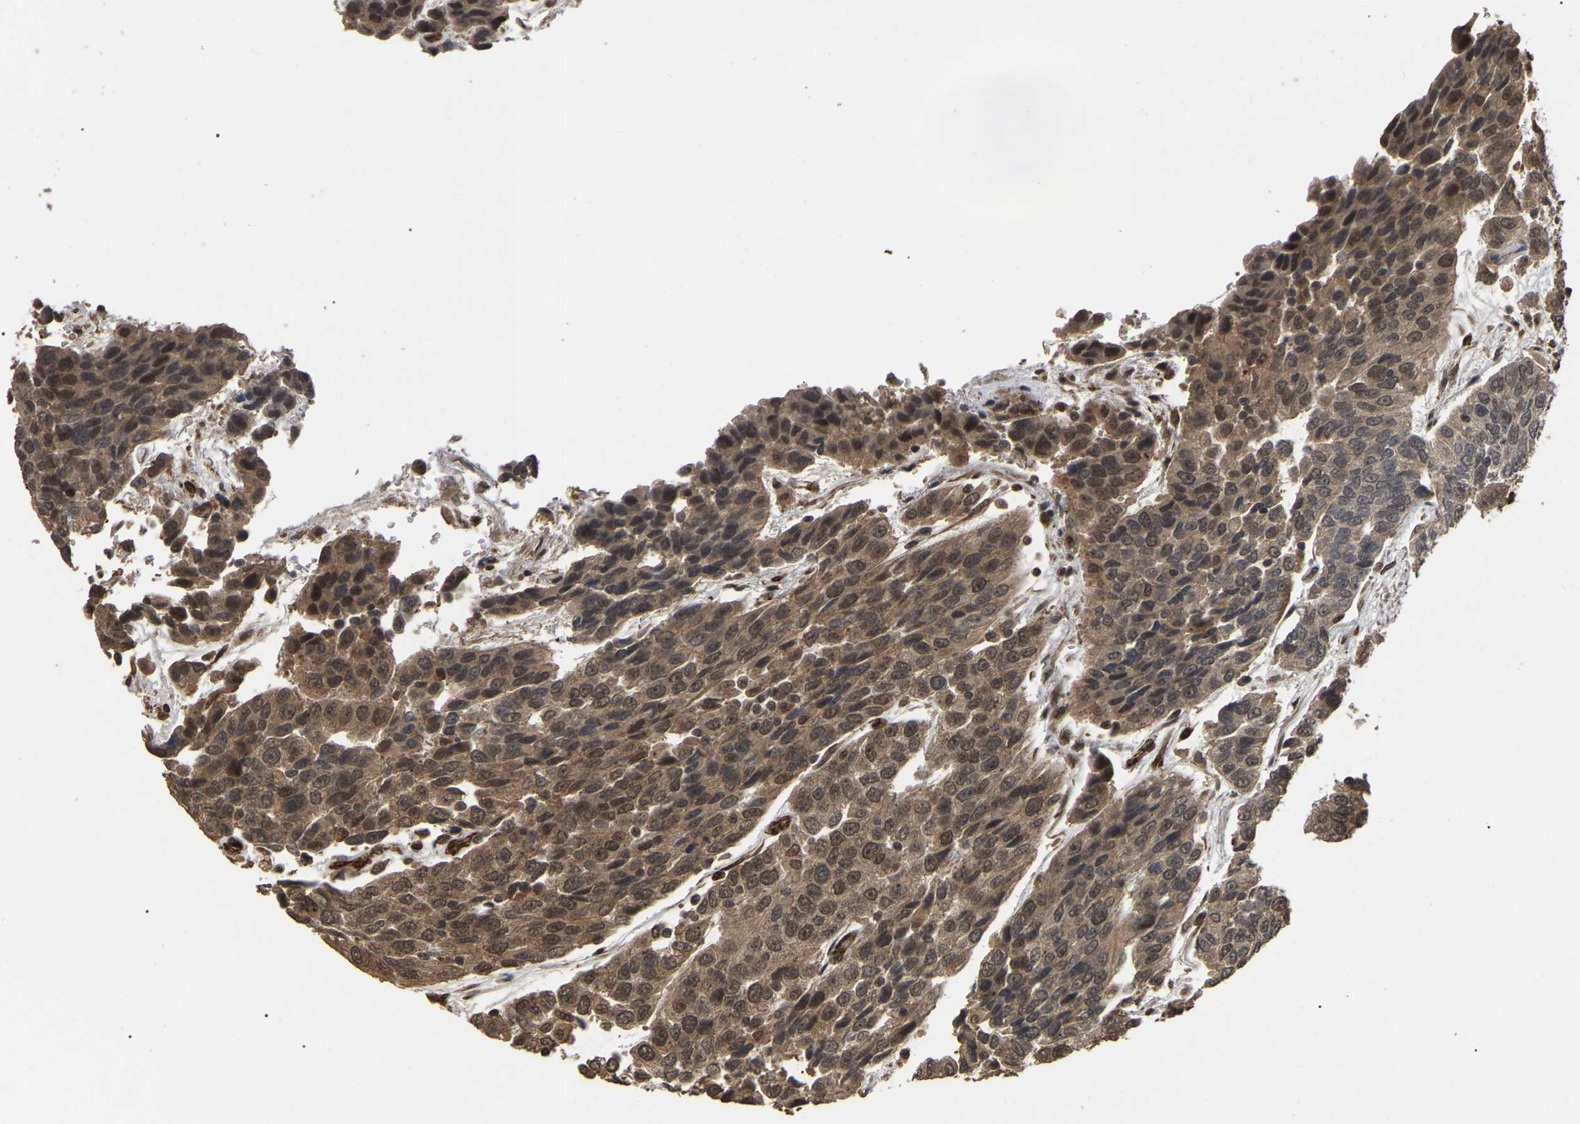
{"staining": {"intensity": "moderate", "quantity": ">75%", "location": "cytoplasmic/membranous,nuclear"}, "tissue": "urothelial cancer", "cell_type": "Tumor cells", "image_type": "cancer", "snomed": [{"axis": "morphology", "description": "Urothelial carcinoma, High grade"}, {"axis": "topography", "description": "Urinary bladder"}], "caption": "Moderate cytoplasmic/membranous and nuclear protein staining is present in about >75% of tumor cells in urothelial cancer.", "gene": "FAM161B", "patient": {"sex": "female", "age": 80}}